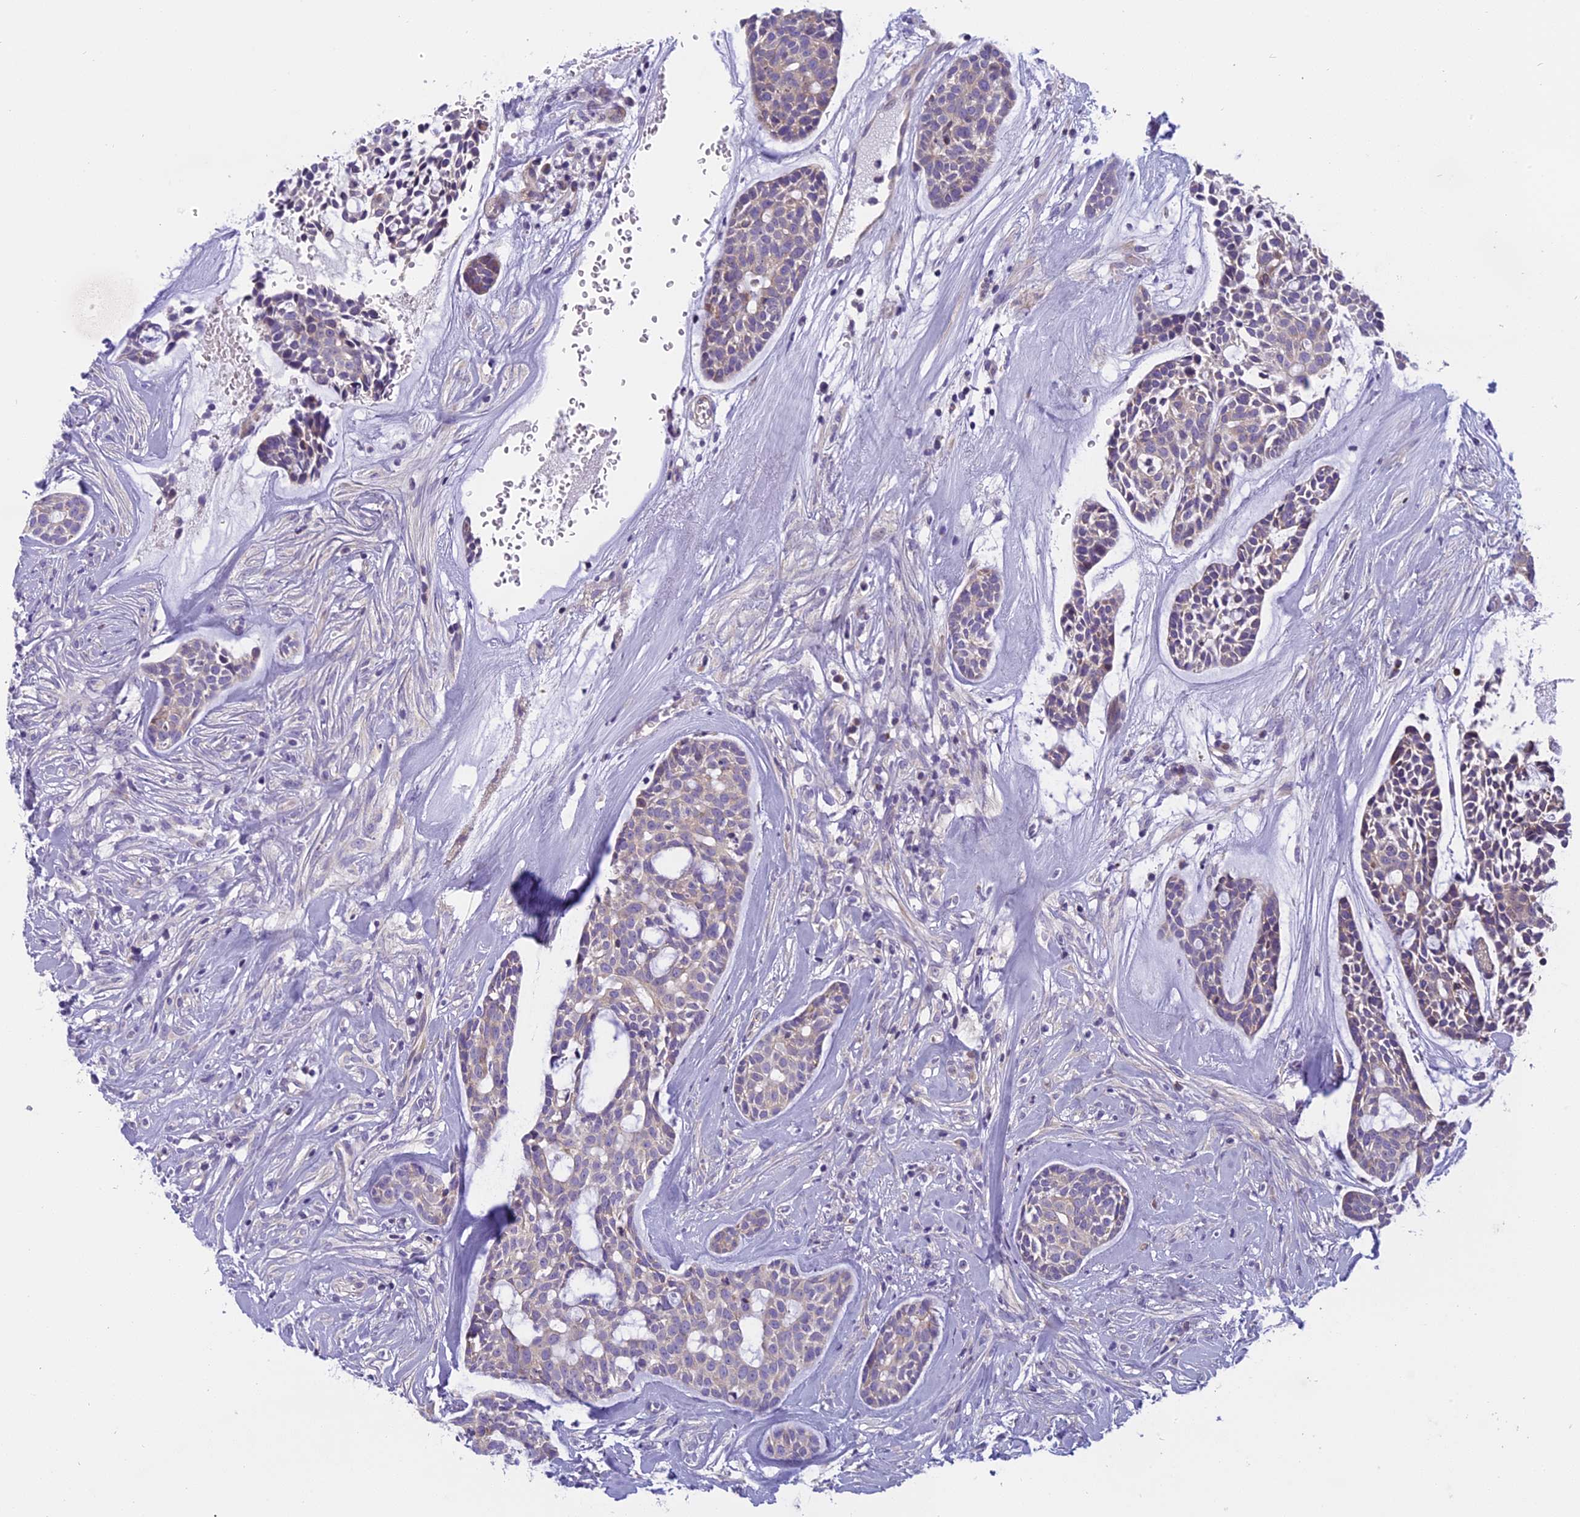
{"staining": {"intensity": "weak", "quantity": "<25%", "location": "cytoplasmic/membranous"}, "tissue": "head and neck cancer", "cell_type": "Tumor cells", "image_type": "cancer", "snomed": [{"axis": "morphology", "description": "Normal tissue, NOS"}, {"axis": "morphology", "description": "Adenocarcinoma, NOS"}, {"axis": "topography", "description": "Subcutis"}, {"axis": "topography", "description": "Nasopharynx"}, {"axis": "topography", "description": "Head-Neck"}], "caption": "Photomicrograph shows no protein staining in tumor cells of adenocarcinoma (head and neck) tissue. Nuclei are stained in blue.", "gene": "ARHGEF37", "patient": {"sex": "female", "age": 73}}